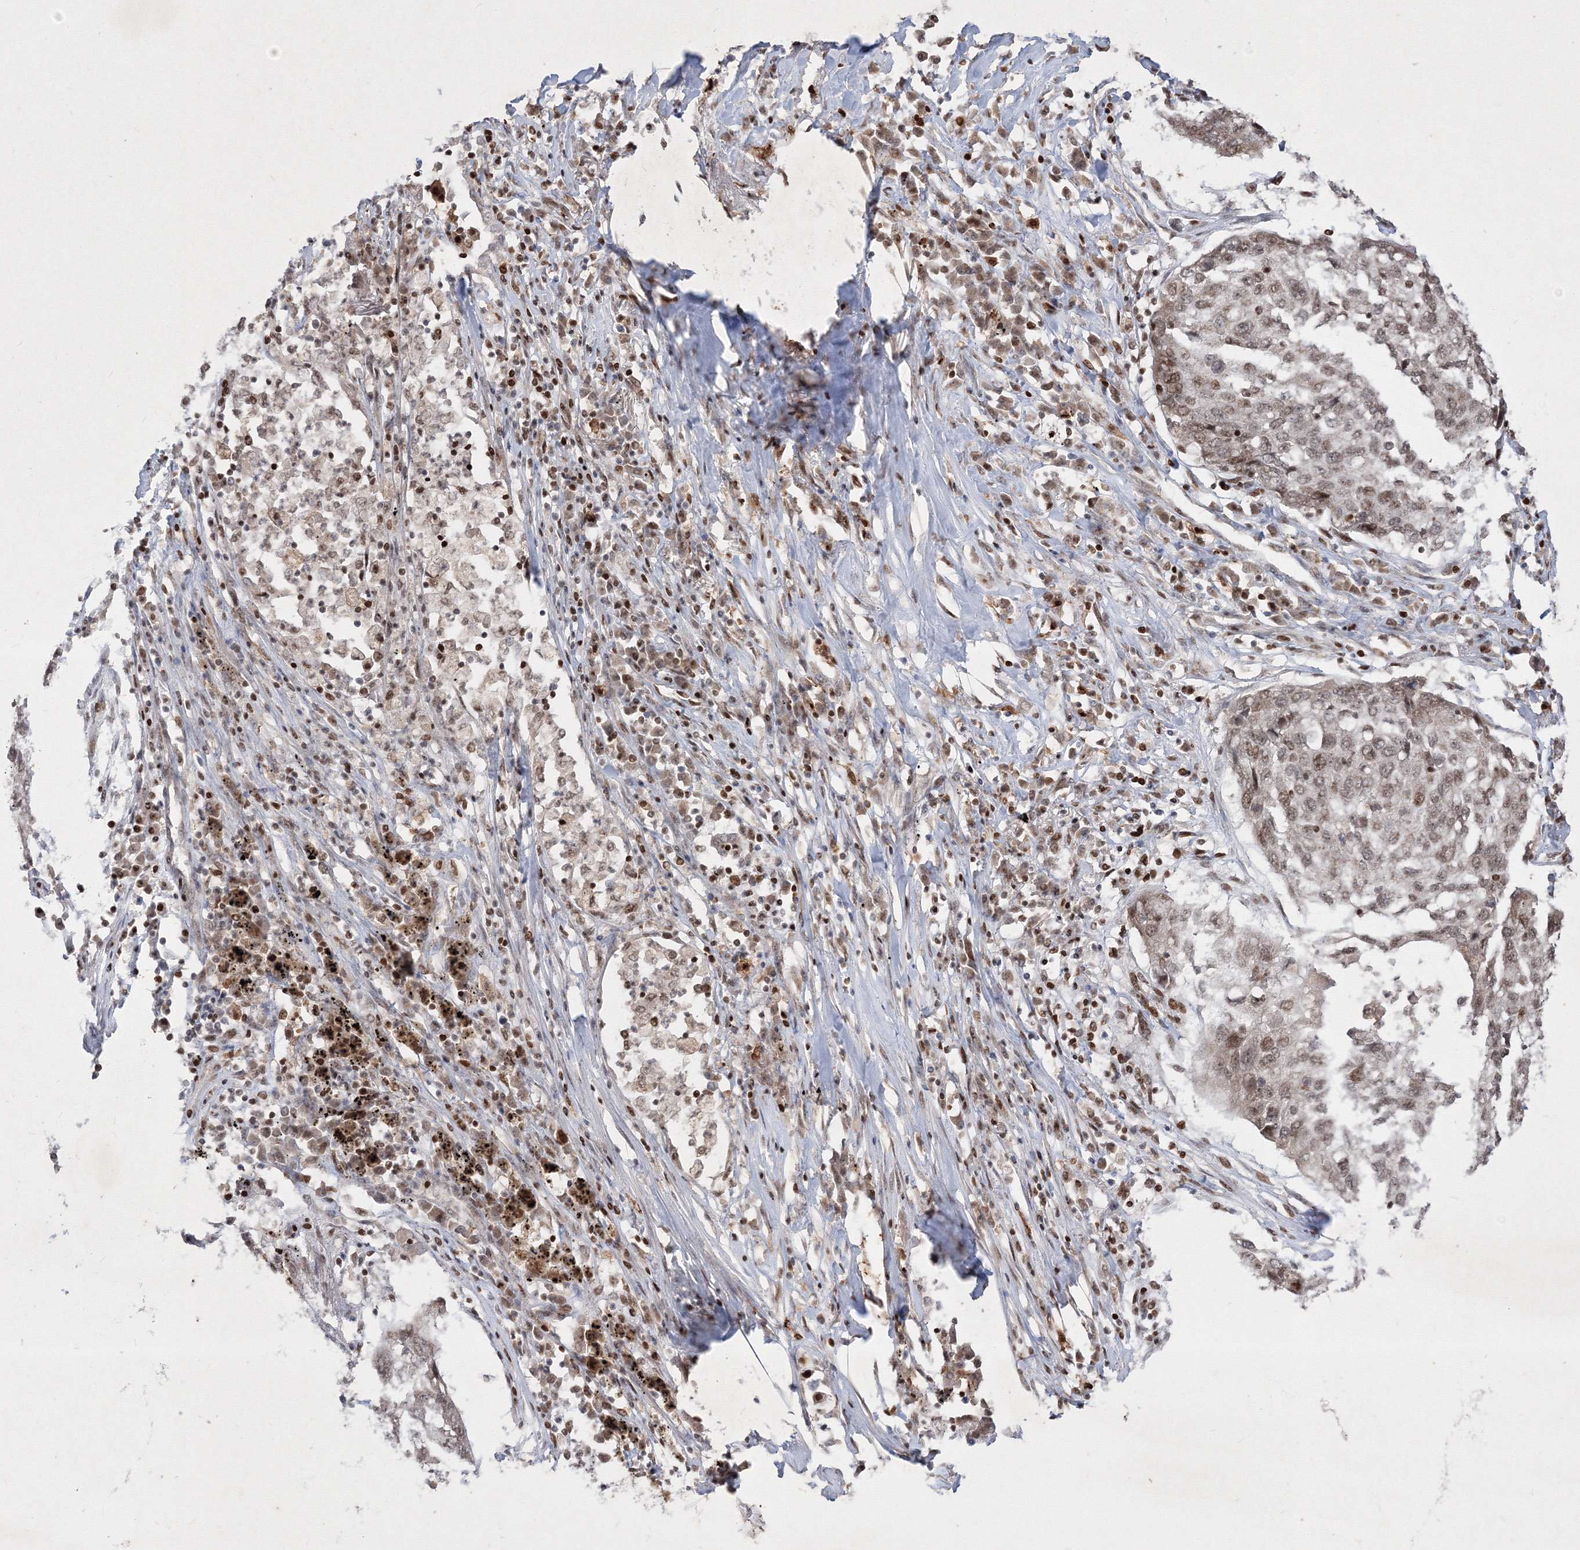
{"staining": {"intensity": "moderate", "quantity": ">75%", "location": "nuclear"}, "tissue": "lung cancer", "cell_type": "Tumor cells", "image_type": "cancer", "snomed": [{"axis": "morphology", "description": "Squamous cell carcinoma, NOS"}, {"axis": "topography", "description": "Lung"}], "caption": "Protein staining of lung squamous cell carcinoma tissue demonstrates moderate nuclear expression in about >75% of tumor cells. (DAB IHC, brown staining for protein, blue staining for nuclei).", "gene": "TAB1", "patient": {"sex": "female", "age": 63}}